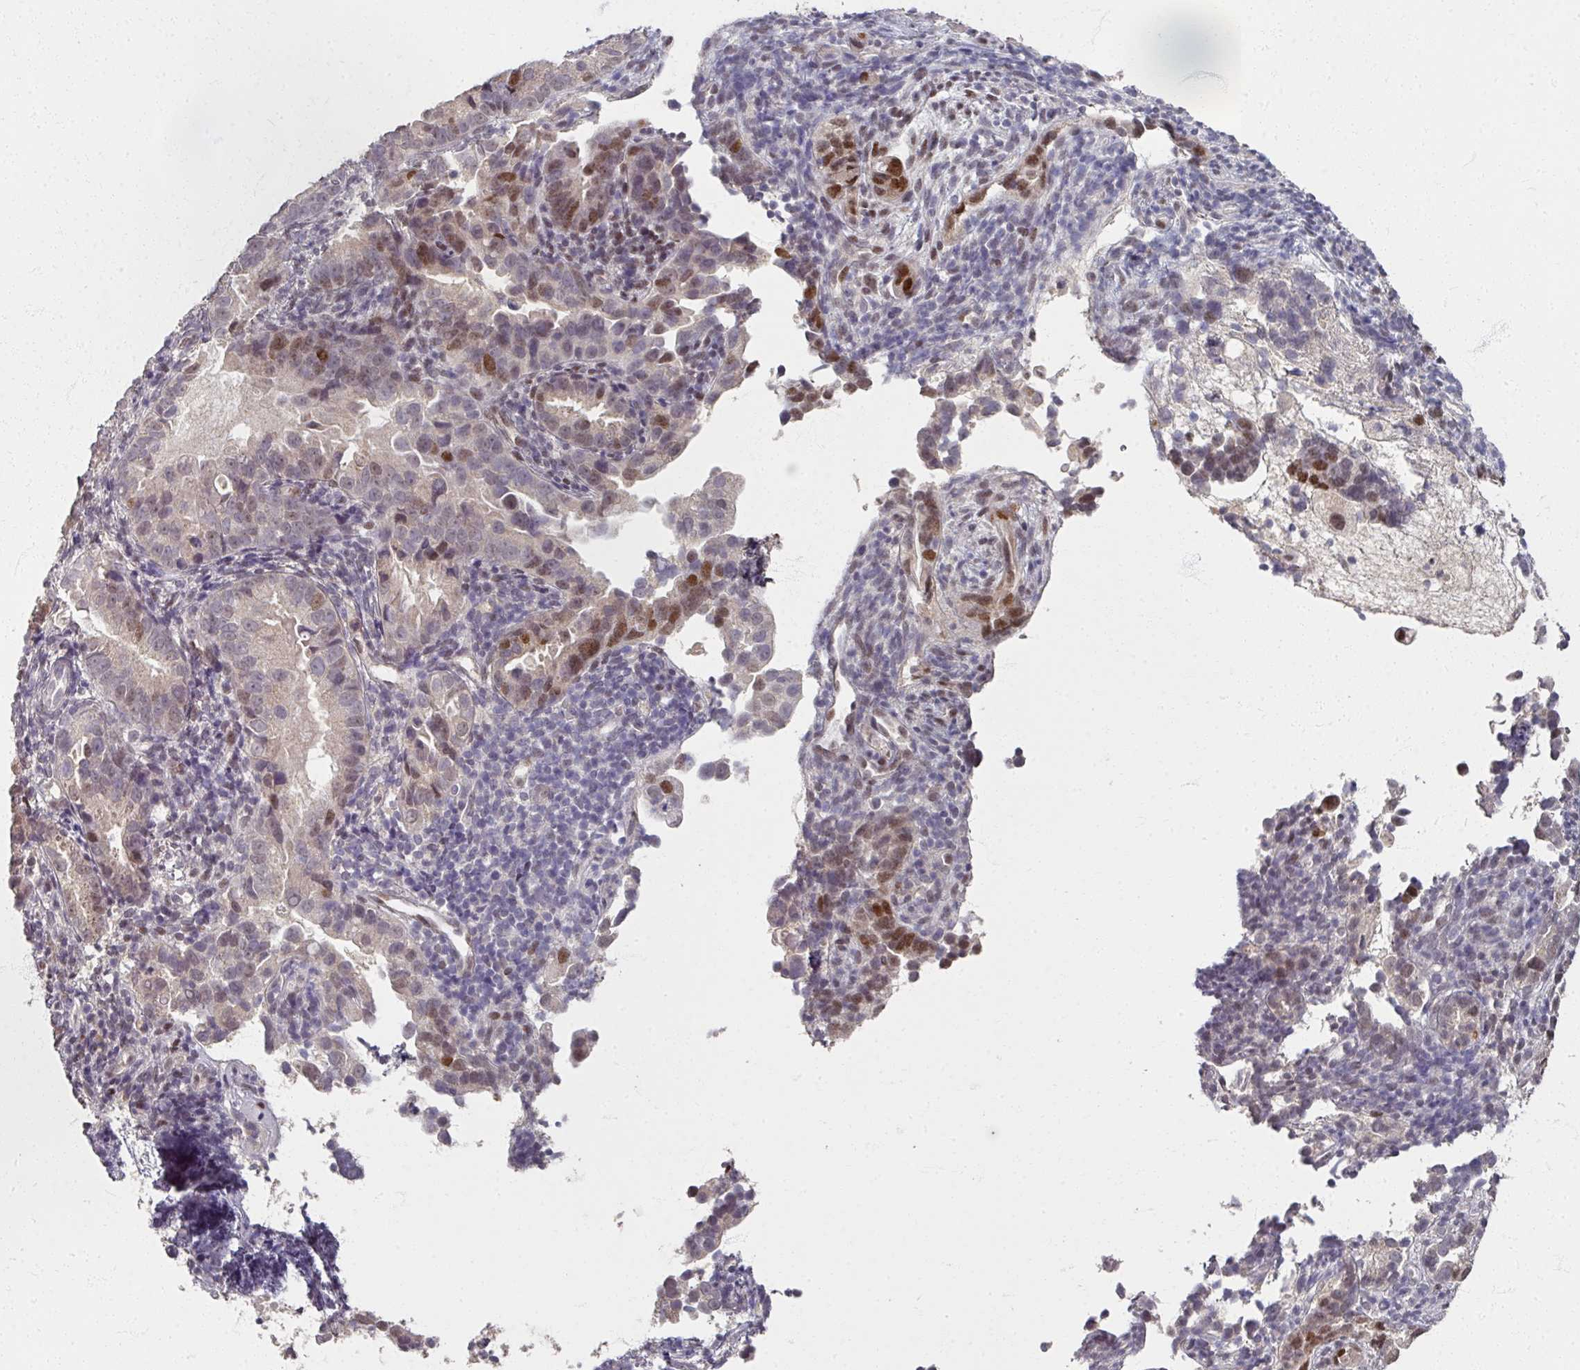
{"staining": {"intensity": "moderate", "quantity": "<25%", "location": "nuclear"}, "tissue": "endometrial cancer", "cell_type": "Tumor cells", "image_type": "cancer", "snomed": [{"axis": "morphology", "description": "Adenocarcinoma, NOS"}, {"axis": "topography", "description": "Endometrium"}], "caption": "Moderate nuclear expression is identified in approximately <25% of tumor cells in adenocarcinoma (endometrial).", "gene": "SOX11", "patient": {"sex": "female", "age": 57}}